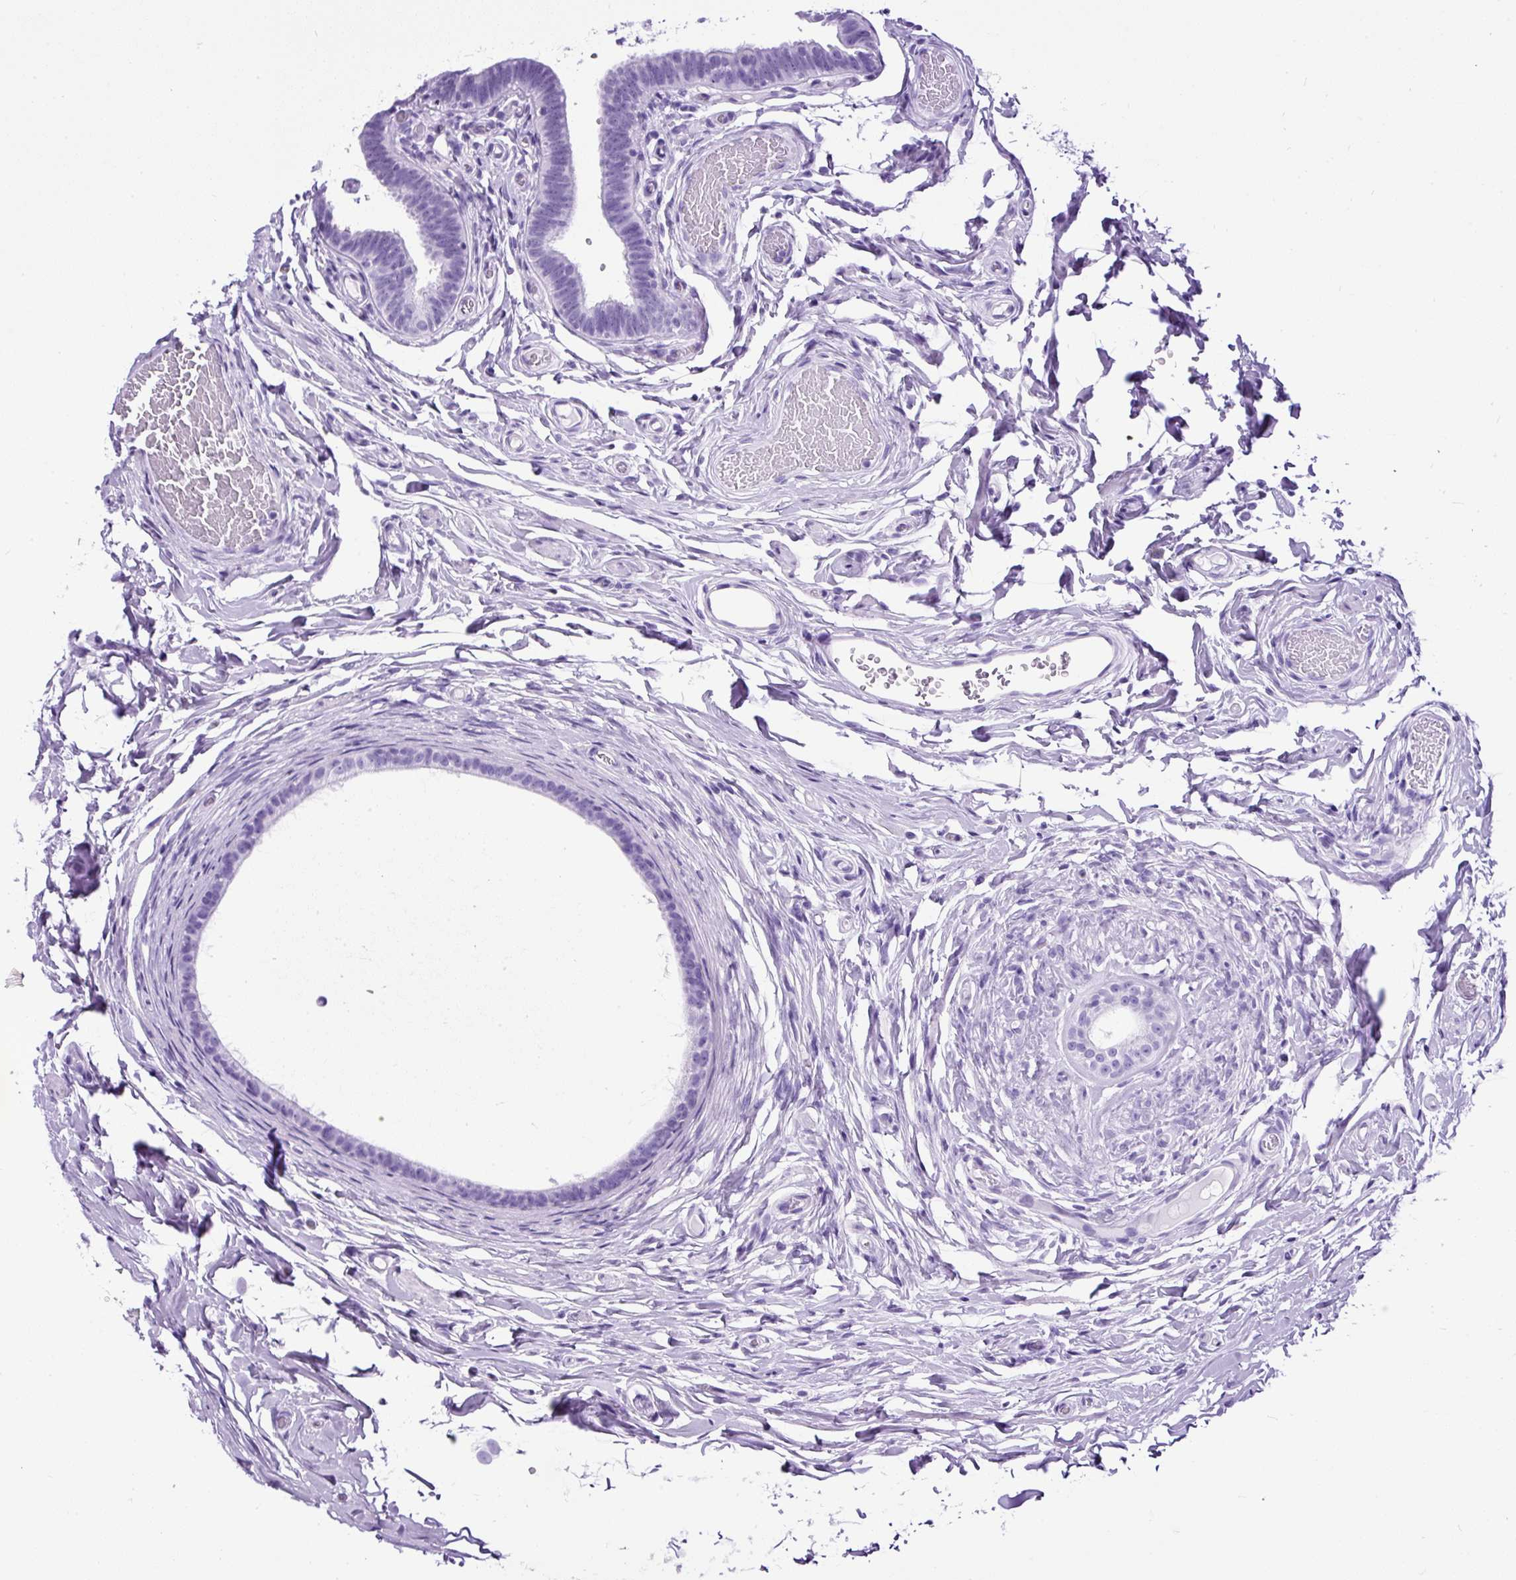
{"staining": {"intensity": "negative", "quantity": "none", "location": "none"}, "tissue": "epididymis", "cell_type": "Glandular cells", "image_type": "normal", "snomed": [{"axis": "morphology", "description": "Normal tissue, NOS"}, {"axis": "morphology", "description": "Carcinoma, Embryonal, NOS"}, {"axis": "topography", "description": "Testis"}, {"axis": "topography", "description": "Epididymis"}], "caption": "High magnification brightfield microscopy of normal epididymis stained with DAB (3,3'-diaminobenzidine) (brown) and counterstained with hematoxylin (blue): glandular cells show no significant expression. (DAB (3,3'-diaminobenzidine) IHC visualized using brightfield microscopy, high magnification).", "gene": "CEL", "patient": {"sex": "male", "age": 36}}